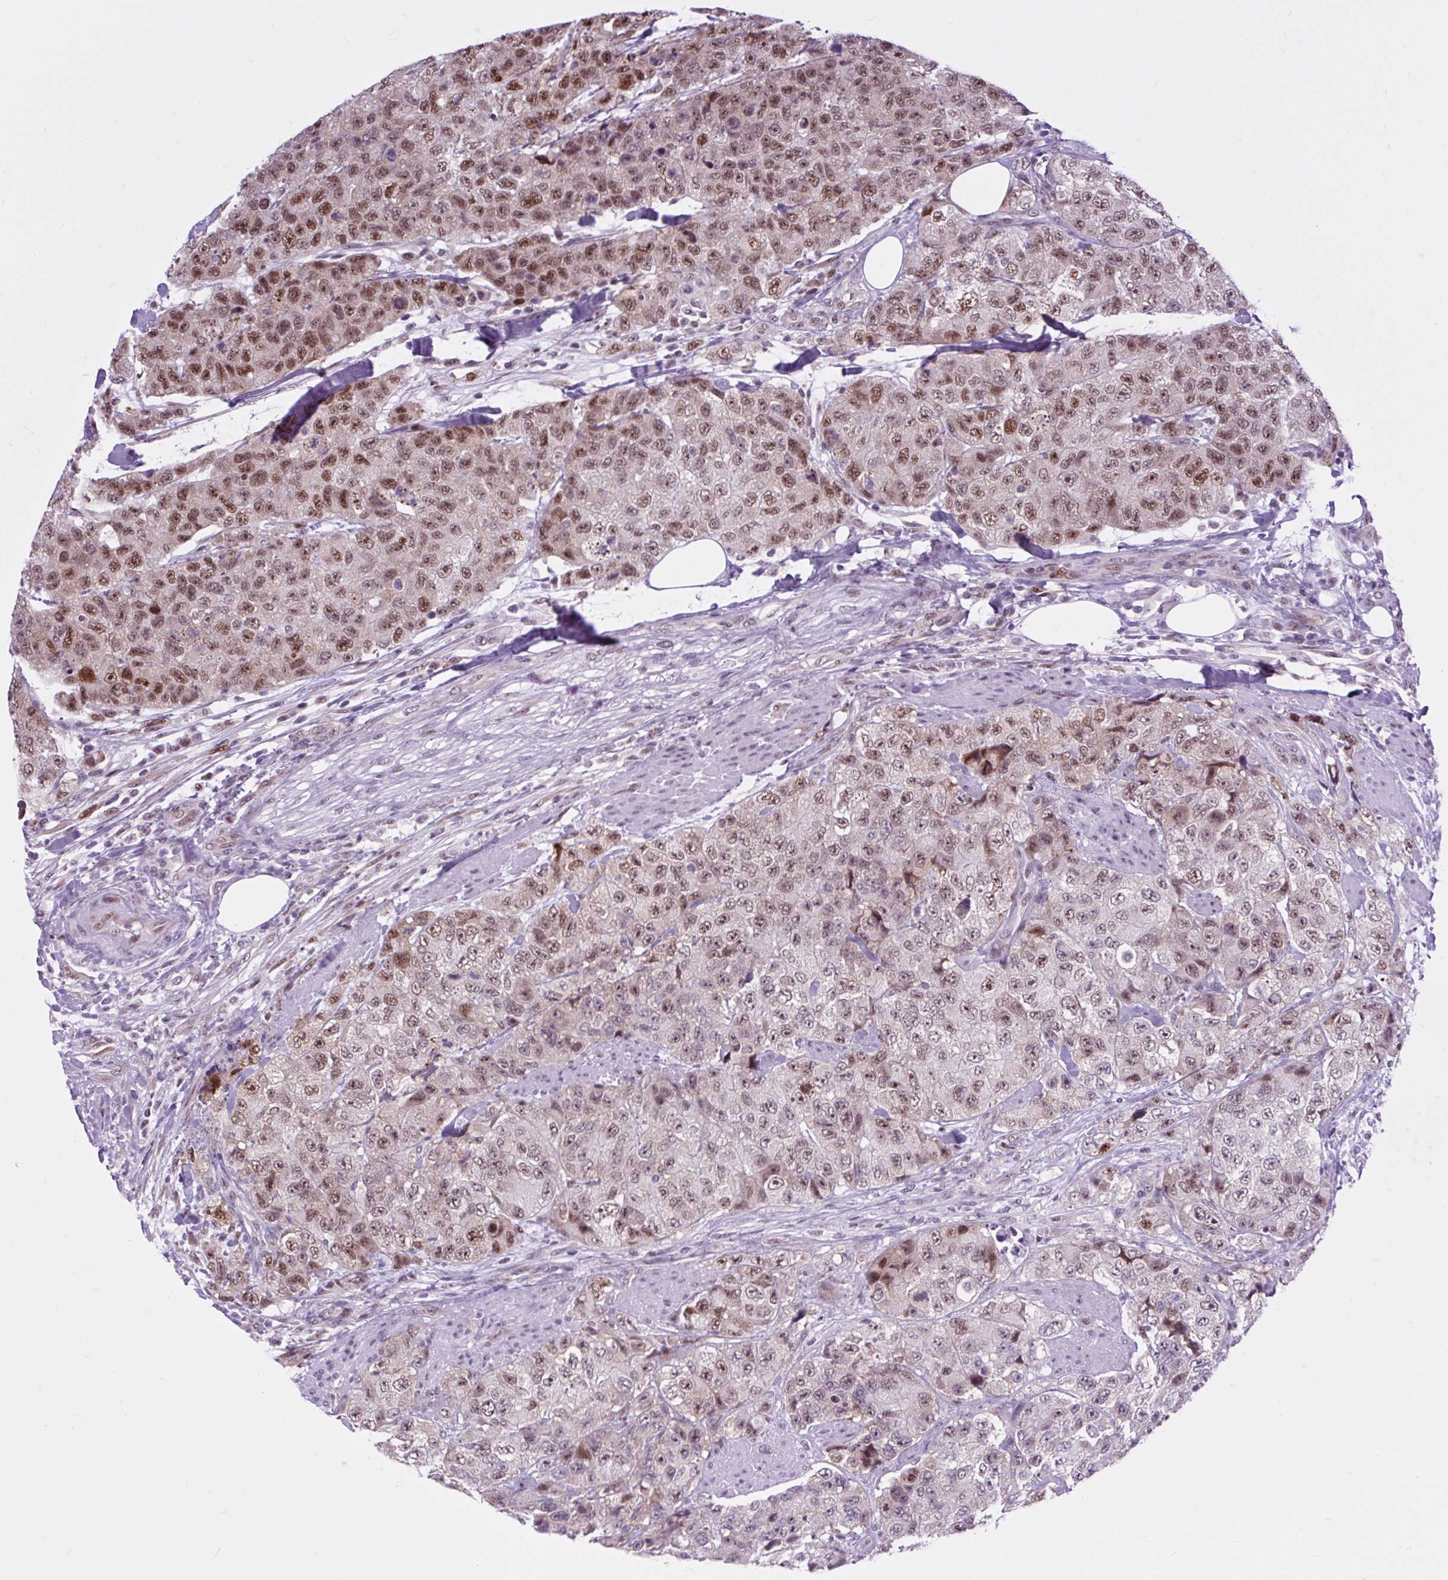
{"staining": {"intensity": "moderate", "quantity": ">75%", "location": "nuclear"}, "tissue": "urothelial cancer", "cell_type": "Tumor cells", "image_type": "cancer", "snomed": [{"axis": "morphology", "description": "Urothelial carcinoma, High grade"}, {"axis": "topography", "description": "Urinary bladder"}], "caption": "About >75% of tumor cells in human urothelial cancer demonstrate moderate nuclear protein staining as visualized by brown immunohistochemical staining.", "gene": "CLK2", "patient": {"sex": "female", "age": 78}}